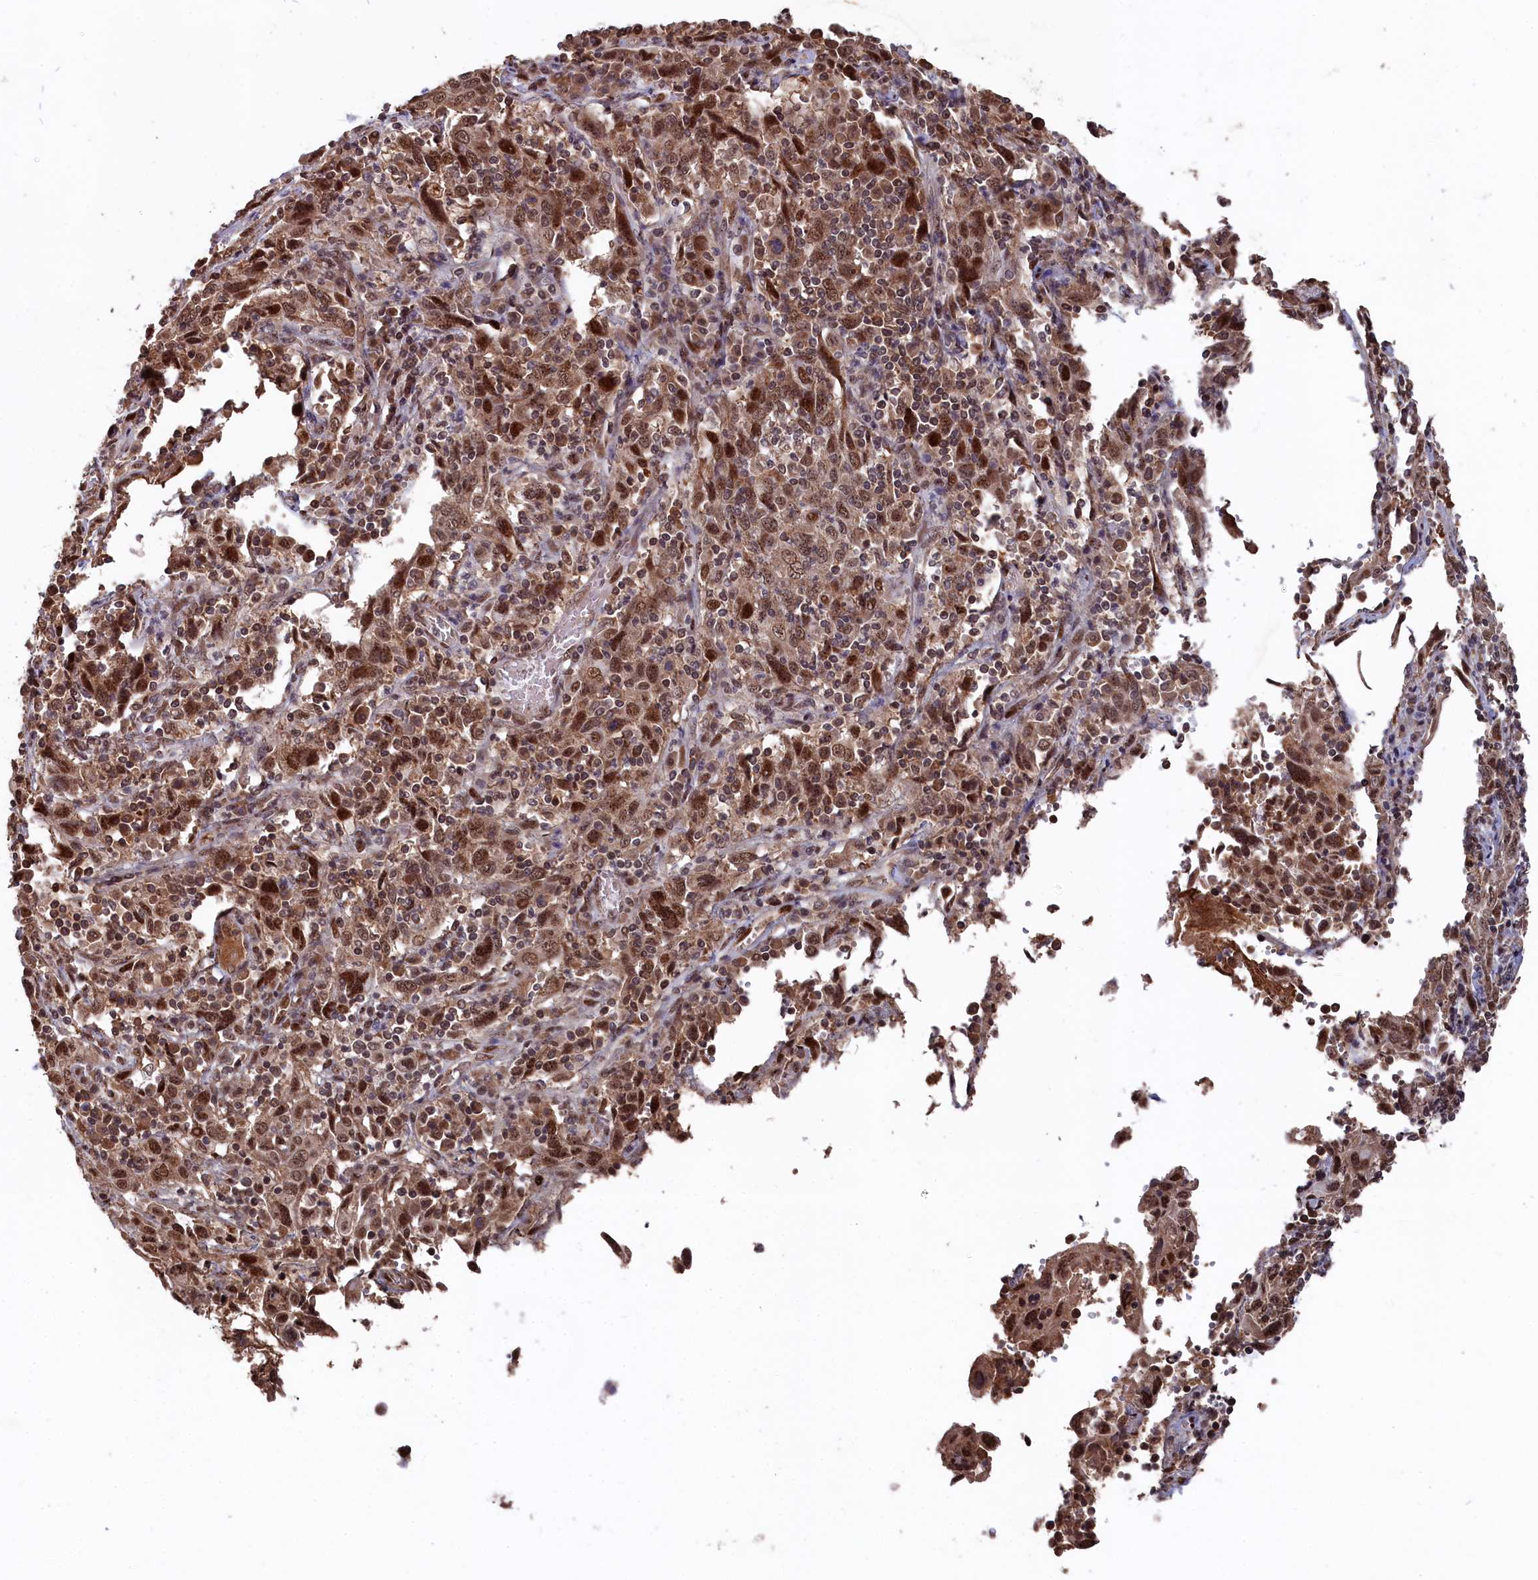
{"staining": {"intensity": "moderate", "quantity": ">75%", "location": "cytoplasmic/membranous,nuclear"}, "tissue": "cervical cancer", "cell_type": "Tumor cells", "image_type": "cancer", "snomed": [{"axis": "morphology", "description": "Squamous cell carcinoma, NOS"}, {"axis": "topography", "description": "Cervix"}], "caption": "There is medium levels of moderate cytoplasmic/membranous and nuclear positivity in tumor cells of cervical cancer, as demonstrated by immunohistochemical staining (brown color).", "gene": "CLPX", "patient": {"sex": "female", "age": 46}}